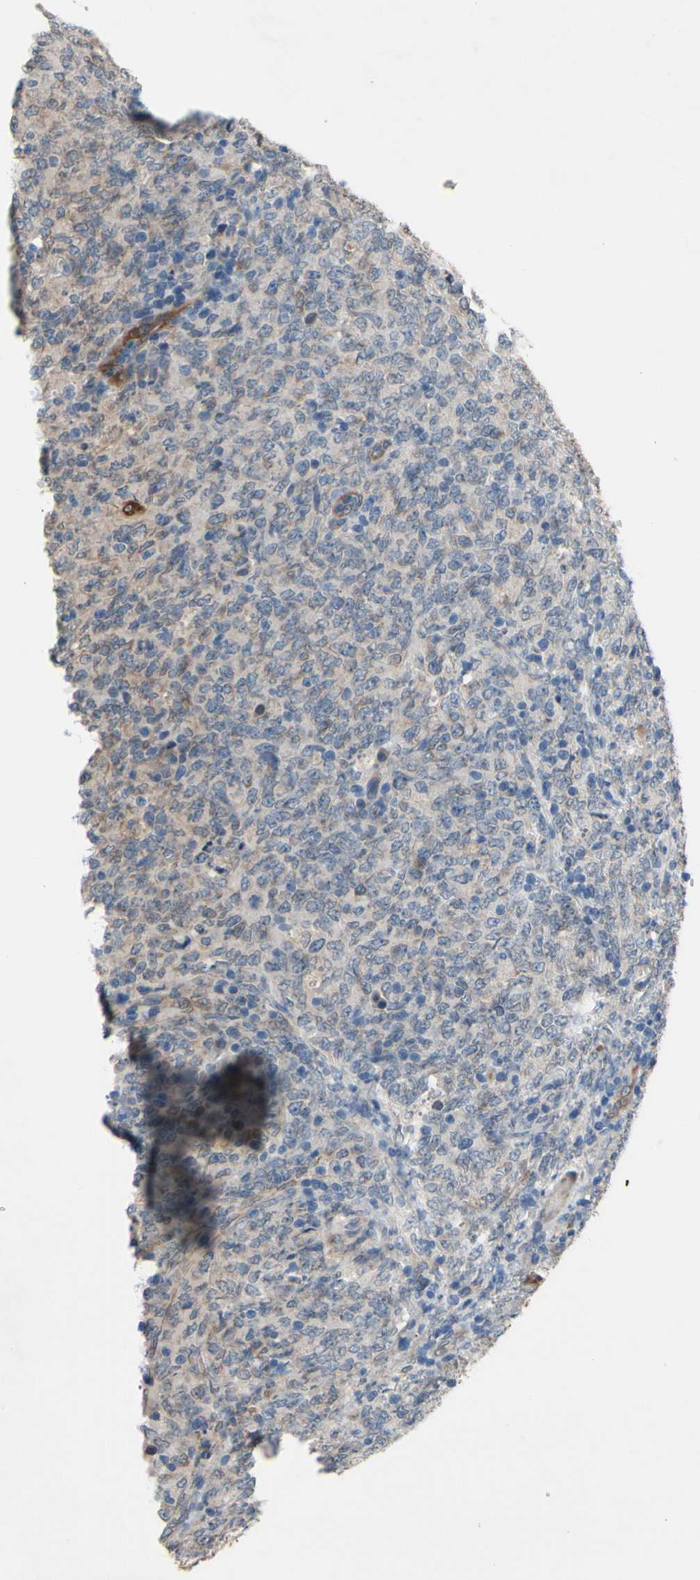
{"staining": {"intensity": "weak", "quantity": "<25%", "location": "cytoplasmic/membranous"}, "tissue": "lymphoma", "cell_type": "Tumor cells", "image_type": "cancer", "snomed": [{"axis": "morphology", "description": "Malignant lymphoma, non-Hodgkin's type, High grade"}, {"axis": "topography", "description": "Tonsil"}], "caption": "Micrograph shows no significant protein positivity in tumor cells of lymphoma. (Immunohistochemistry (ihc), brightfield microscopy, high magnification).", "gene": "PRXL2A", "patient": {"sex": "female", "age": 36}}